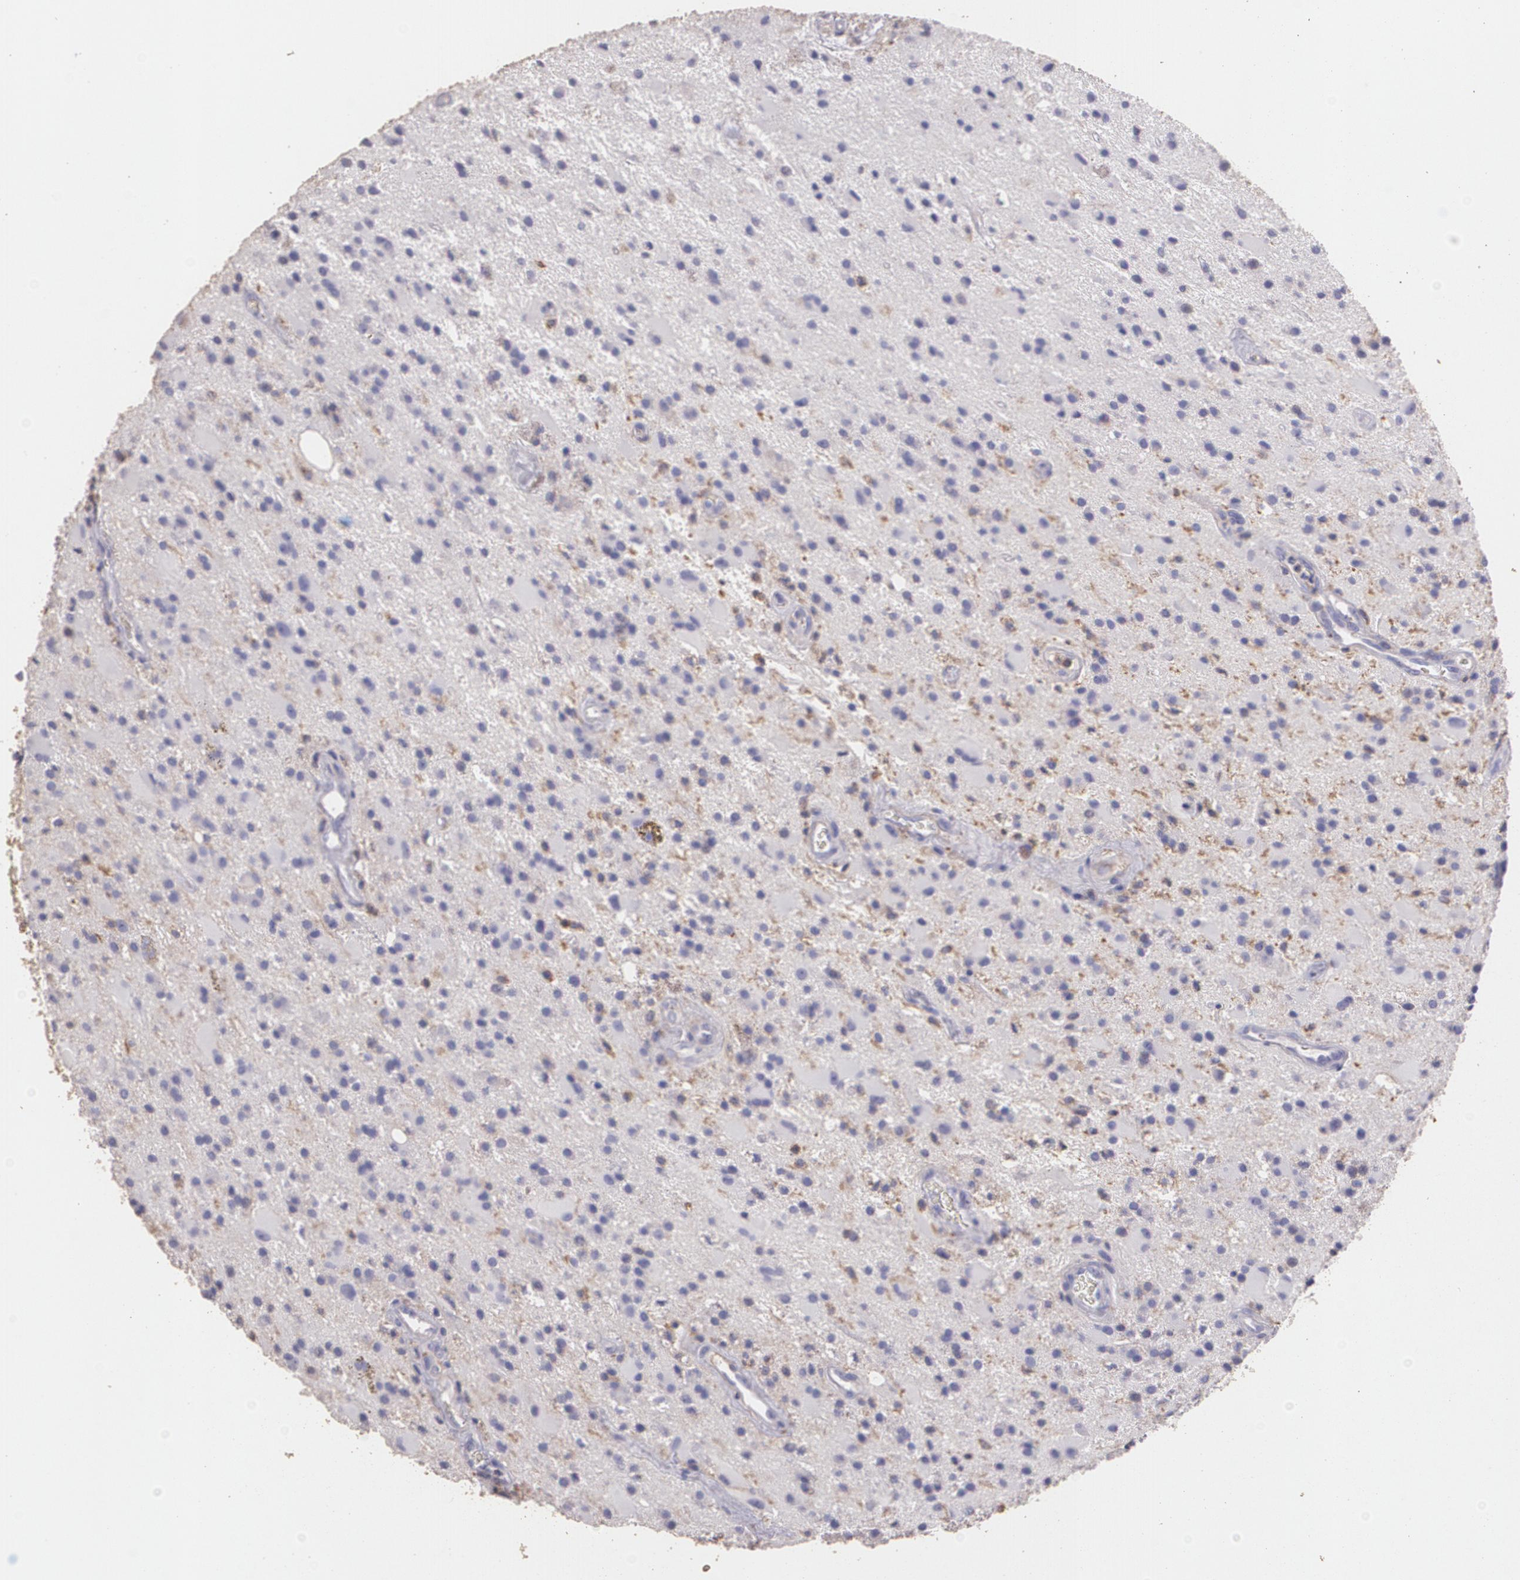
{"staining": {"intensity": "moderate", "quantity": "25%-75%", "location": "cytoplasmic/membranous"}, "tissue": "glioma", "cell_type": "Tumor cells", "image_type": "cancer", "snomed": [{"axis": "morphology", "description": "Glioma, malignant, Low grade"}, {"axis": "topography", "description": "Brain"}], "caption": "DAB immunohistochemical staining of human malignant glioma (low-grade) exhibits moderate cytoplasmic/membranous protein positivity in about 25%-75% of tumor cells.", "gene": "TGFBR1", "patient": {"sex": "male", "age": 58}}